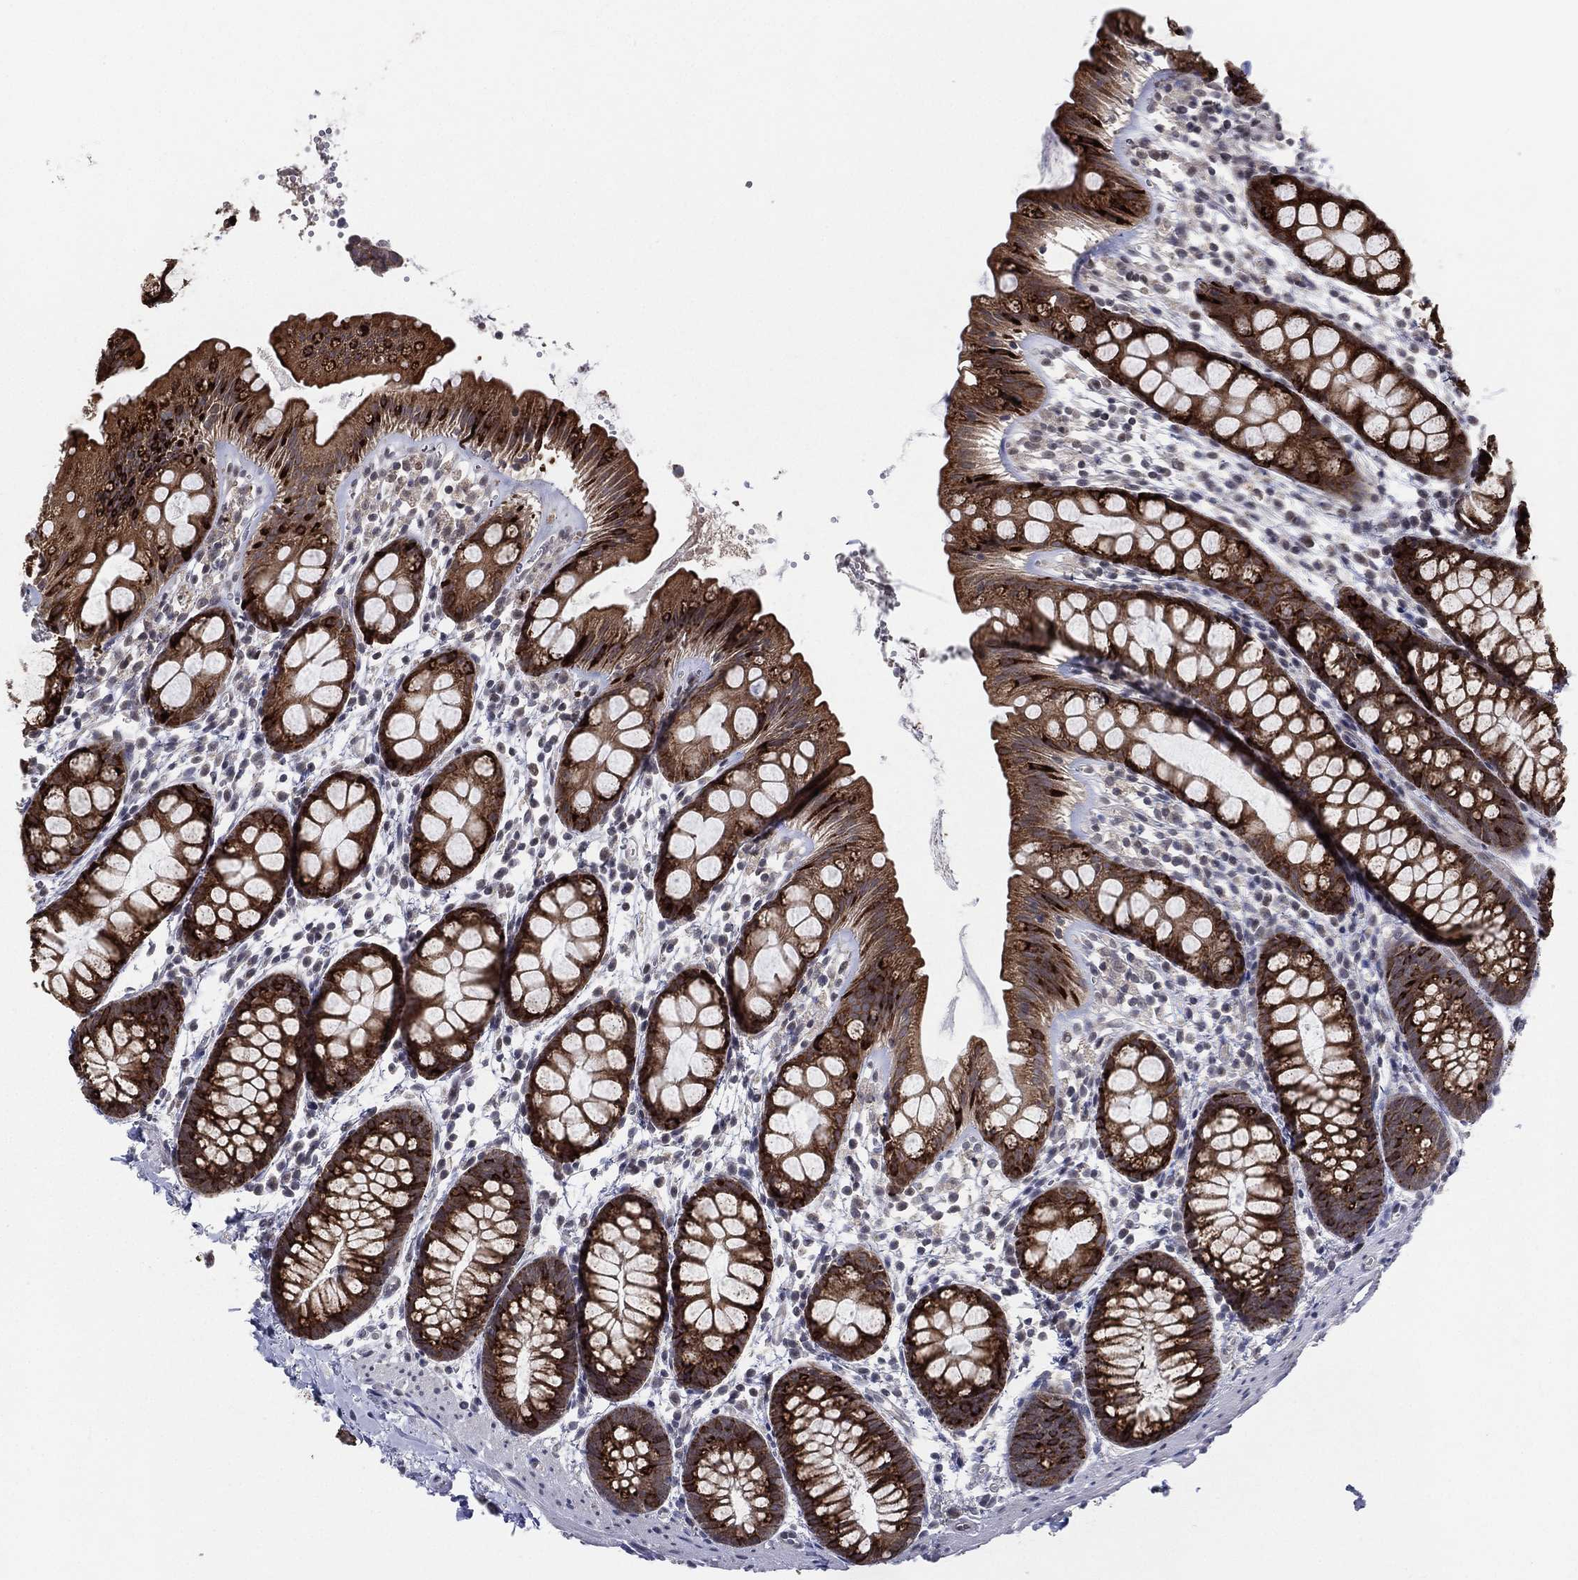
{"staining": {"intensity": "strong", "quantity": ">75%", "location": "cytoplasmic/membranous"}, "tissue": "rectum", "cell_type": "Glandular cells", "image_type": "normal", "snomed": [{"axis": "morphology", "description": "Normal tissue, NOS"}, {"axis": "topography", "description": "Rectum"}], "caption": "Strong cytoplasmic/membranous expression is appreciated in about >75% of glandular cells in unremarkable rectum.", "gene": "KAT14", "patient": {"sex": "male", "age": 57}}